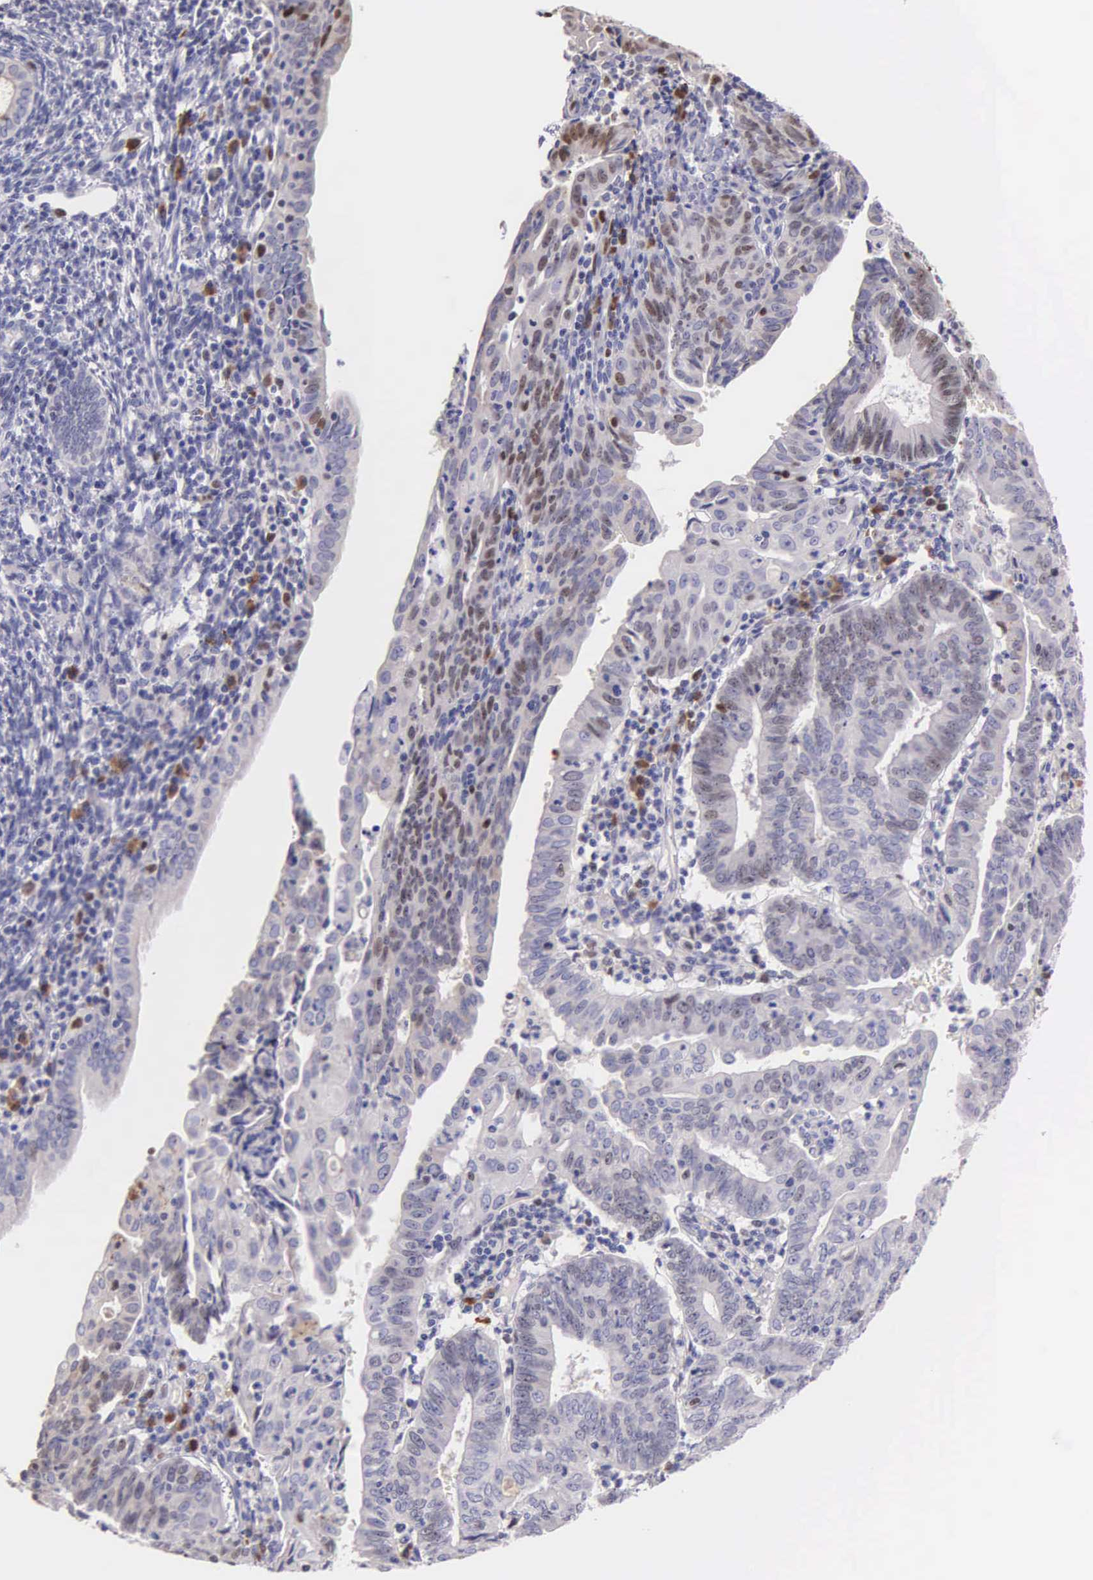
{"staining": {"intensity": "moderate", "quantity": "25%-75%", "location": "nuclear"}, "tissue": "endometrial cancer", "cell_type": "Tumor cells", "image_type": "cancer", "snomed": [{"axis": "morphology", "description": "Adenocarcinoma, NOS"}, {"axis": "topography", "description": "Endometrium"}], "caption": "Immunohistochemistry of human endometrial adenocarcinoma demonstrates medium levels of moderate nuclear staining in about 25%-75% of tumor cells.", "gene": "MCM5", "patient": {"sex": "female", "age": 60}}